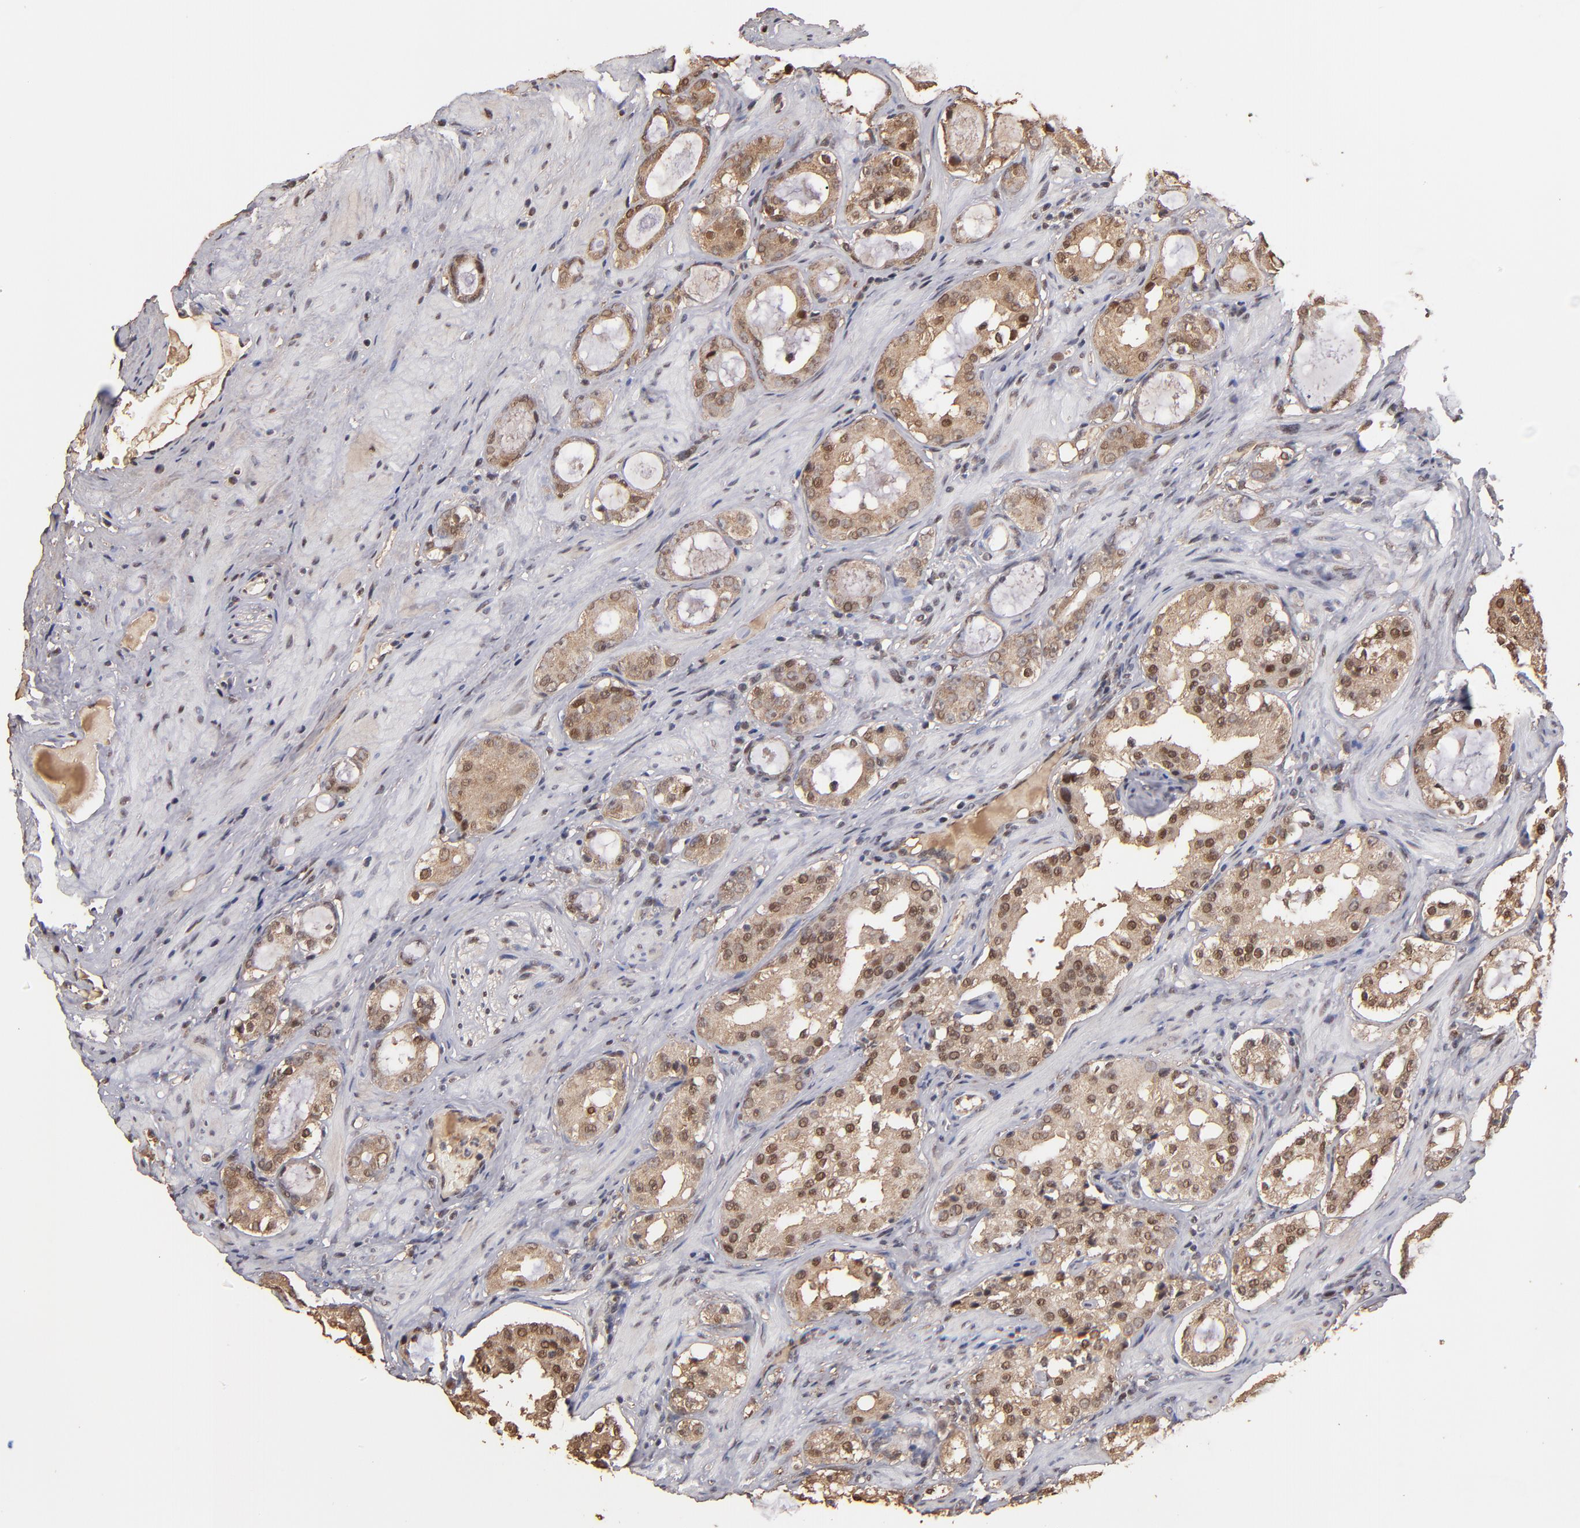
{"staining": {"intensity": "moderate", "quantity": ">75%", "location": "cytoplasmic/membranous,nuclear"}, "tissue": "prostate cancer", "cell_type": "Tumor cells", "image_type": "cancer", "snomed": [{"axis": "morphology", "description": "Adenocarcinoma, Medium grade"}, {"axis": "topography", "description": "Prostate"}], "caption": "DAB immunohistochemical staining of human prostate cancer (medium-grade adenocarcinoma) reveals moderate cytoplasmic/membranous and nuclear protein expression in about >75% of tumor cells.", "gene": "EAPP", "patient": {"sex": "male", "age": 73}}